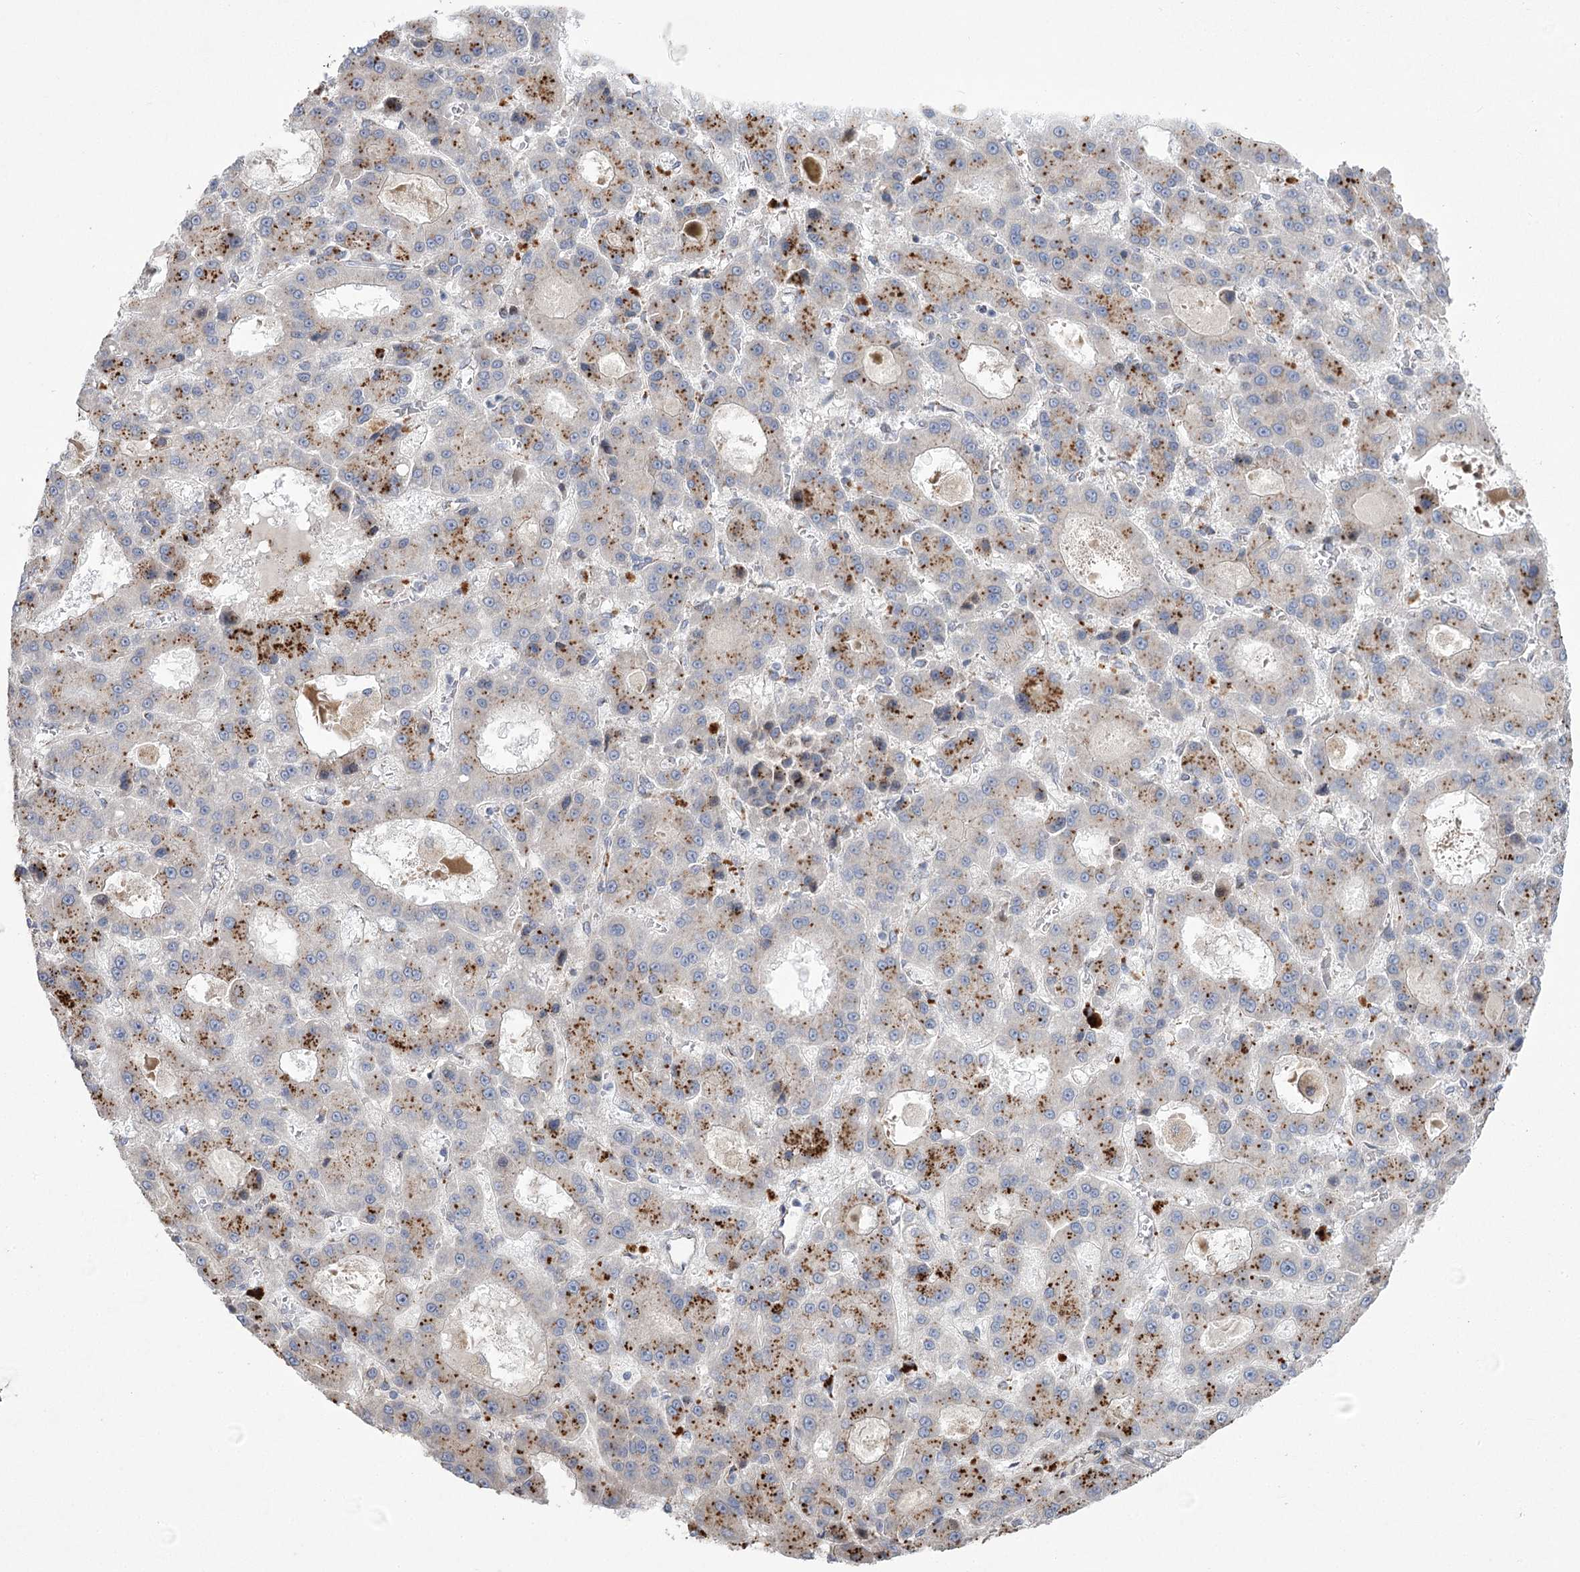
{"staining": {"intensity": "moderate", "quantity": "25%-75%", "location": "cytoplasmic/membranous"}, "tissue": "liver cancer", "cell_type": "Tumor cells", "image_type": "cancer", "snomed": [{"axis": "morphology", "description": "Carcinoma, Hepatocellular, NOS"}, {"axis": "topography", "description": "Liver"}], "caption": "IHC image of human liver cancer stained for a protein (brown), which exhibits medium levels of moderate cytoplasmic/membranous expression in approximately 25%-75% of tumor cells.", "gene": "NME7", "patient": {"sex": "male", "age": 70}}